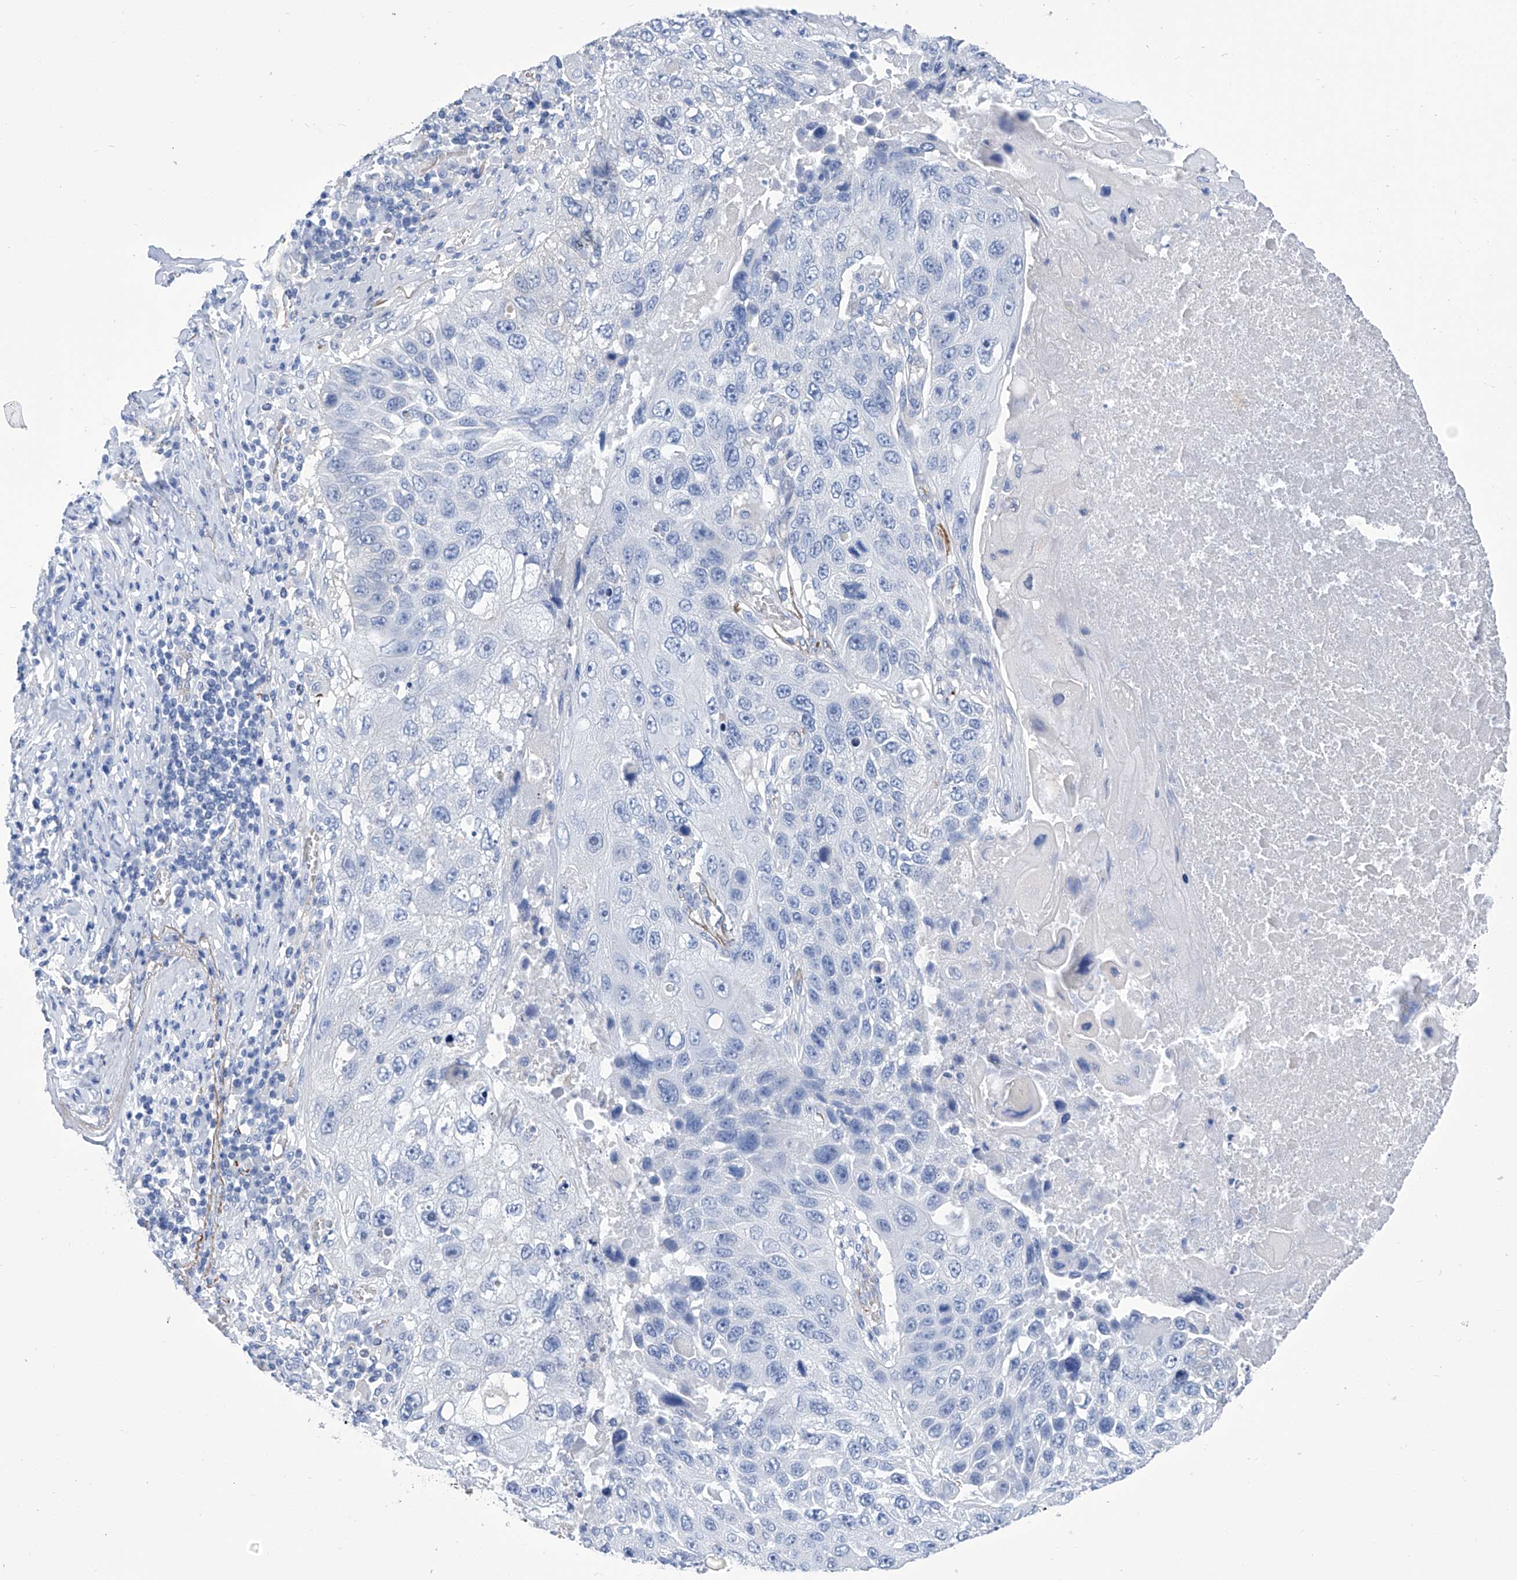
{"staining": {"intensity": "negative", "quantity": "none", "location": "none"}, "tissue": "lung cancer", "cell_type": "Tumor cells", "image_type": "cancer", "snomed": [{"axis": "morphology", "description": "Squamous cell carcinoma, NOS"}, {"axis": "topography", "description": "Lung"}], "caption": "DAB immunohistochemical staining of lung cancer demonstrates no significant positivity in tumor cells.", "gene": "SMS", "patient": {"sex": "male", "age": 61}}